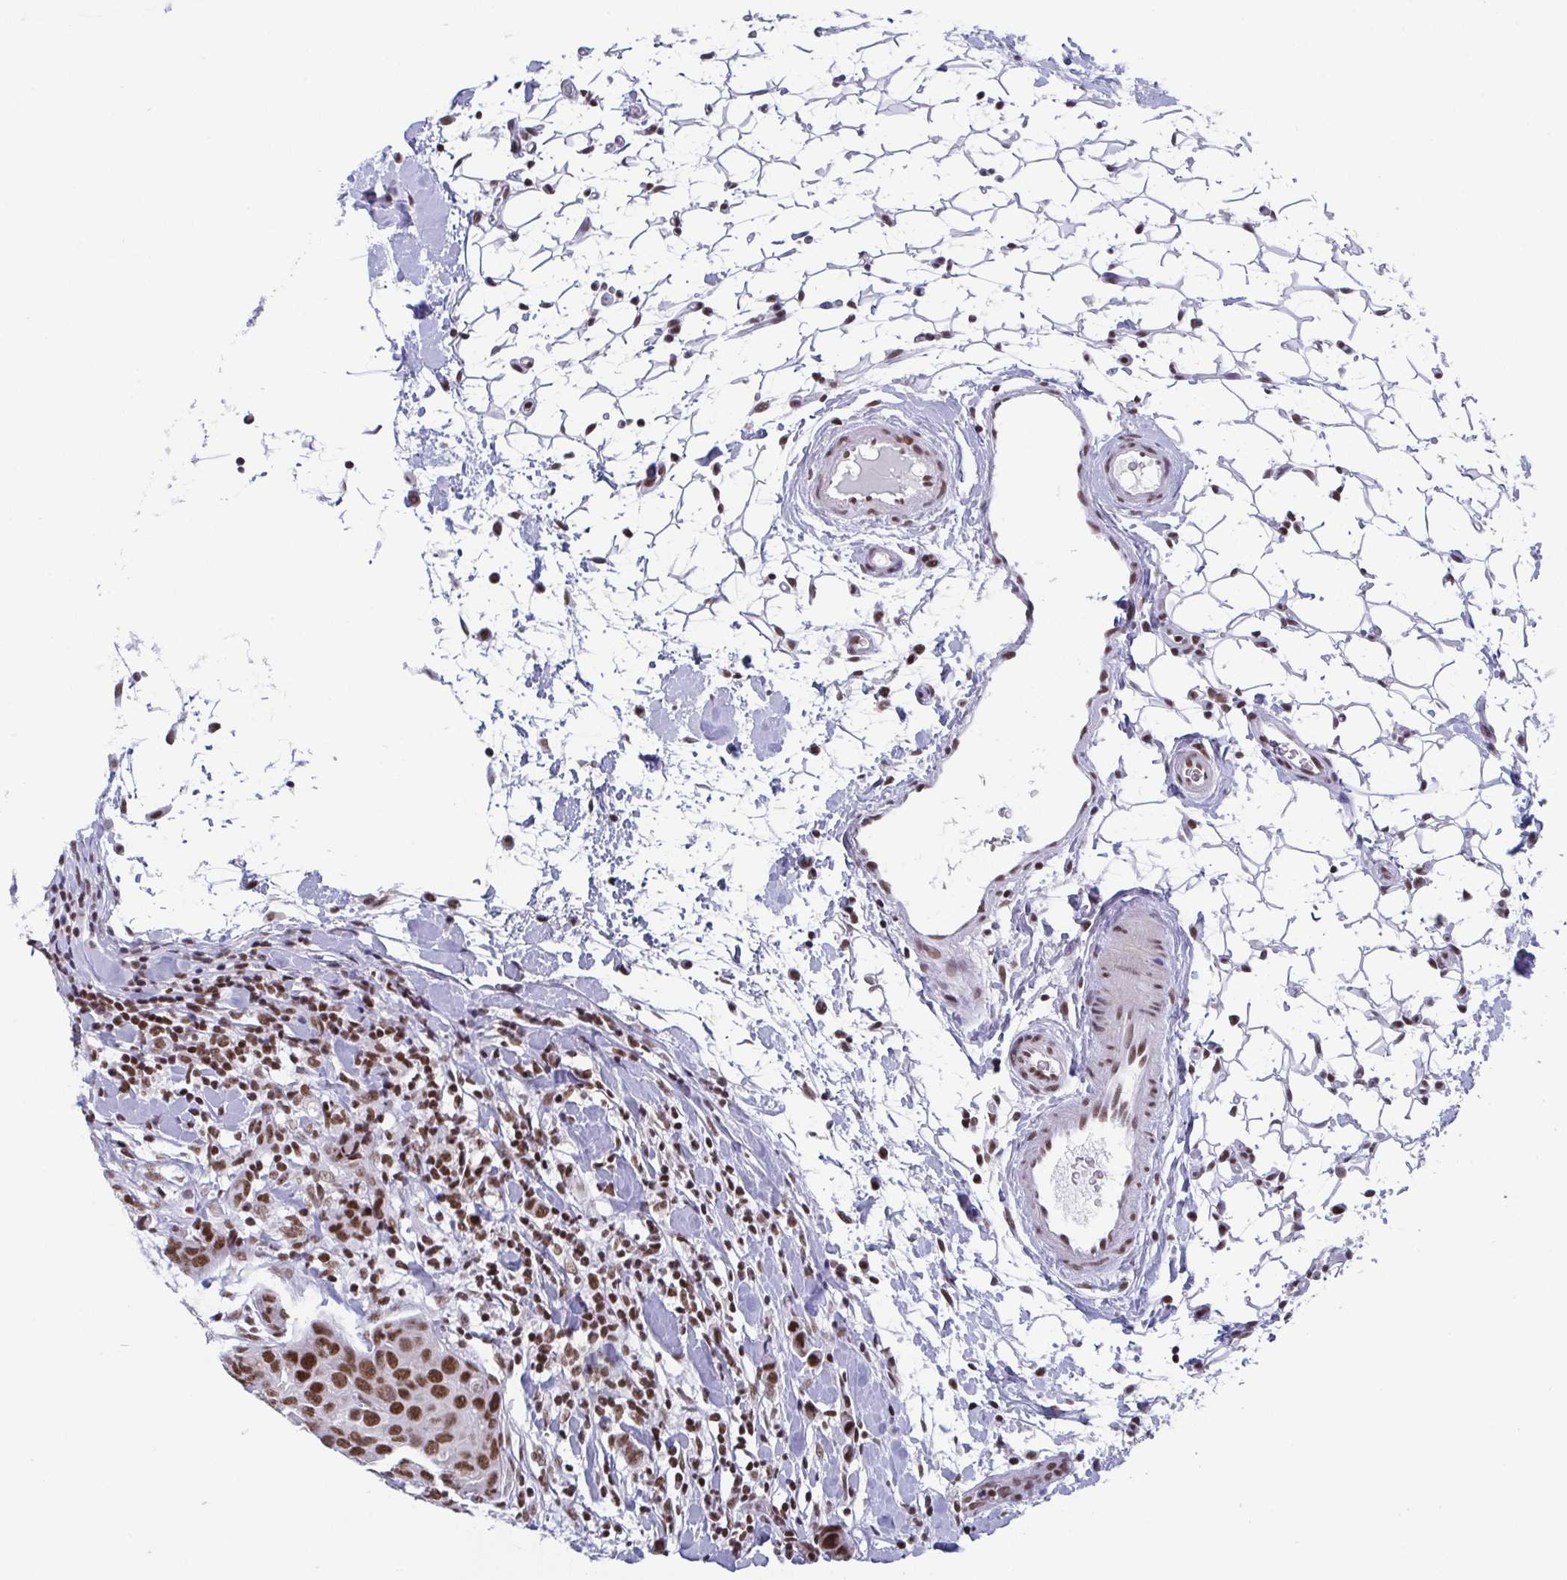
{"staining": {"intensity": "moderate", "quantity": ">75%", "location": "nuclear"}, "tissue": "breast cancer", "cell_type": "Tumor cells", "image_type": "cancer", "snomed": [{"axis": "morphology", "description": "Duct carcinoma"}, {"axis": "topography", "description": "Breast"}], "caption": "Protein expression analysis of breast intraductal carcinoma reveals moderate nuclear expression in about >75% of tumor cells.", "gene": "CTCF", "patient": {"sex": "female", "age": 24}}